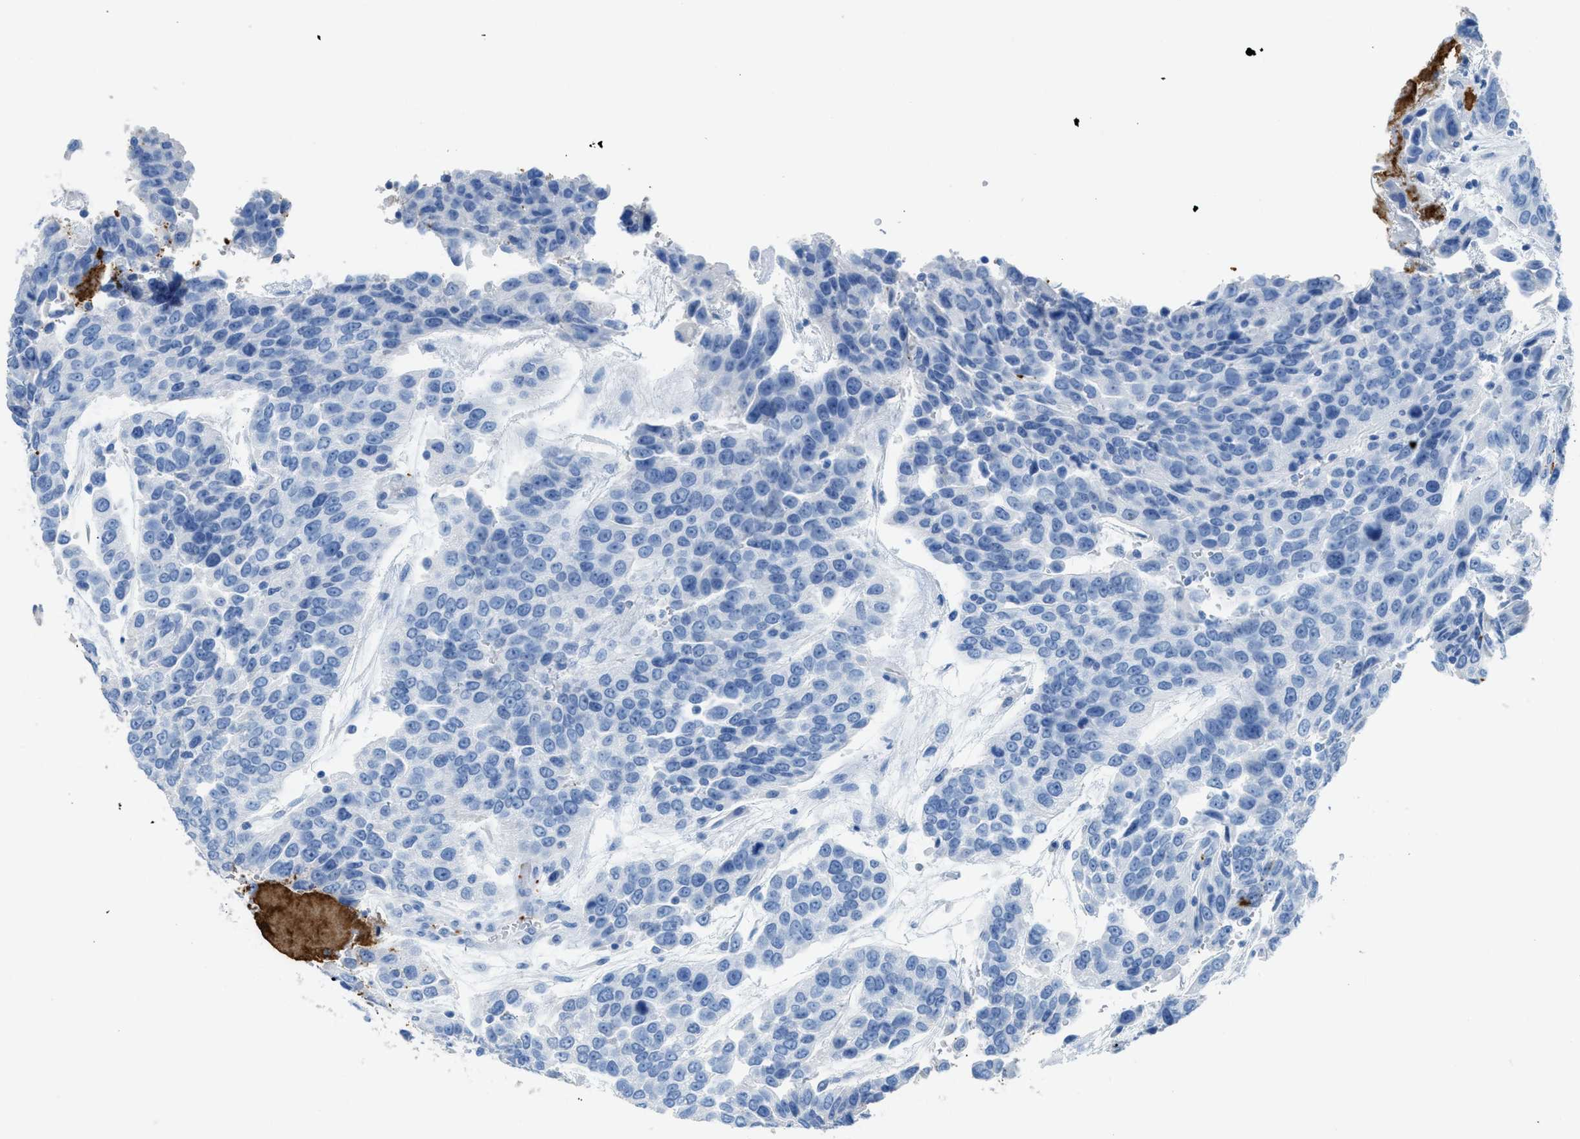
{"staining": {"intensity": "negative", "quantity": "none", "location": "none"}, "tissue": "urothelial cancer", "cell_type": "Tumor cells", "image_type": "cancer", "snomed": [{"axis": "morphology", "description": "Urothelial carcinoma, High grade"}, {"axis": "topography", "description": "Urinary bladder"}], "caption": "Immunohistochemistry (IHC) of human high-grade urothelial carcinoma exhibits no positivity in tumor cells.", "gene": "FAIM2", "patient": {"sex": "female", "age": 80}}